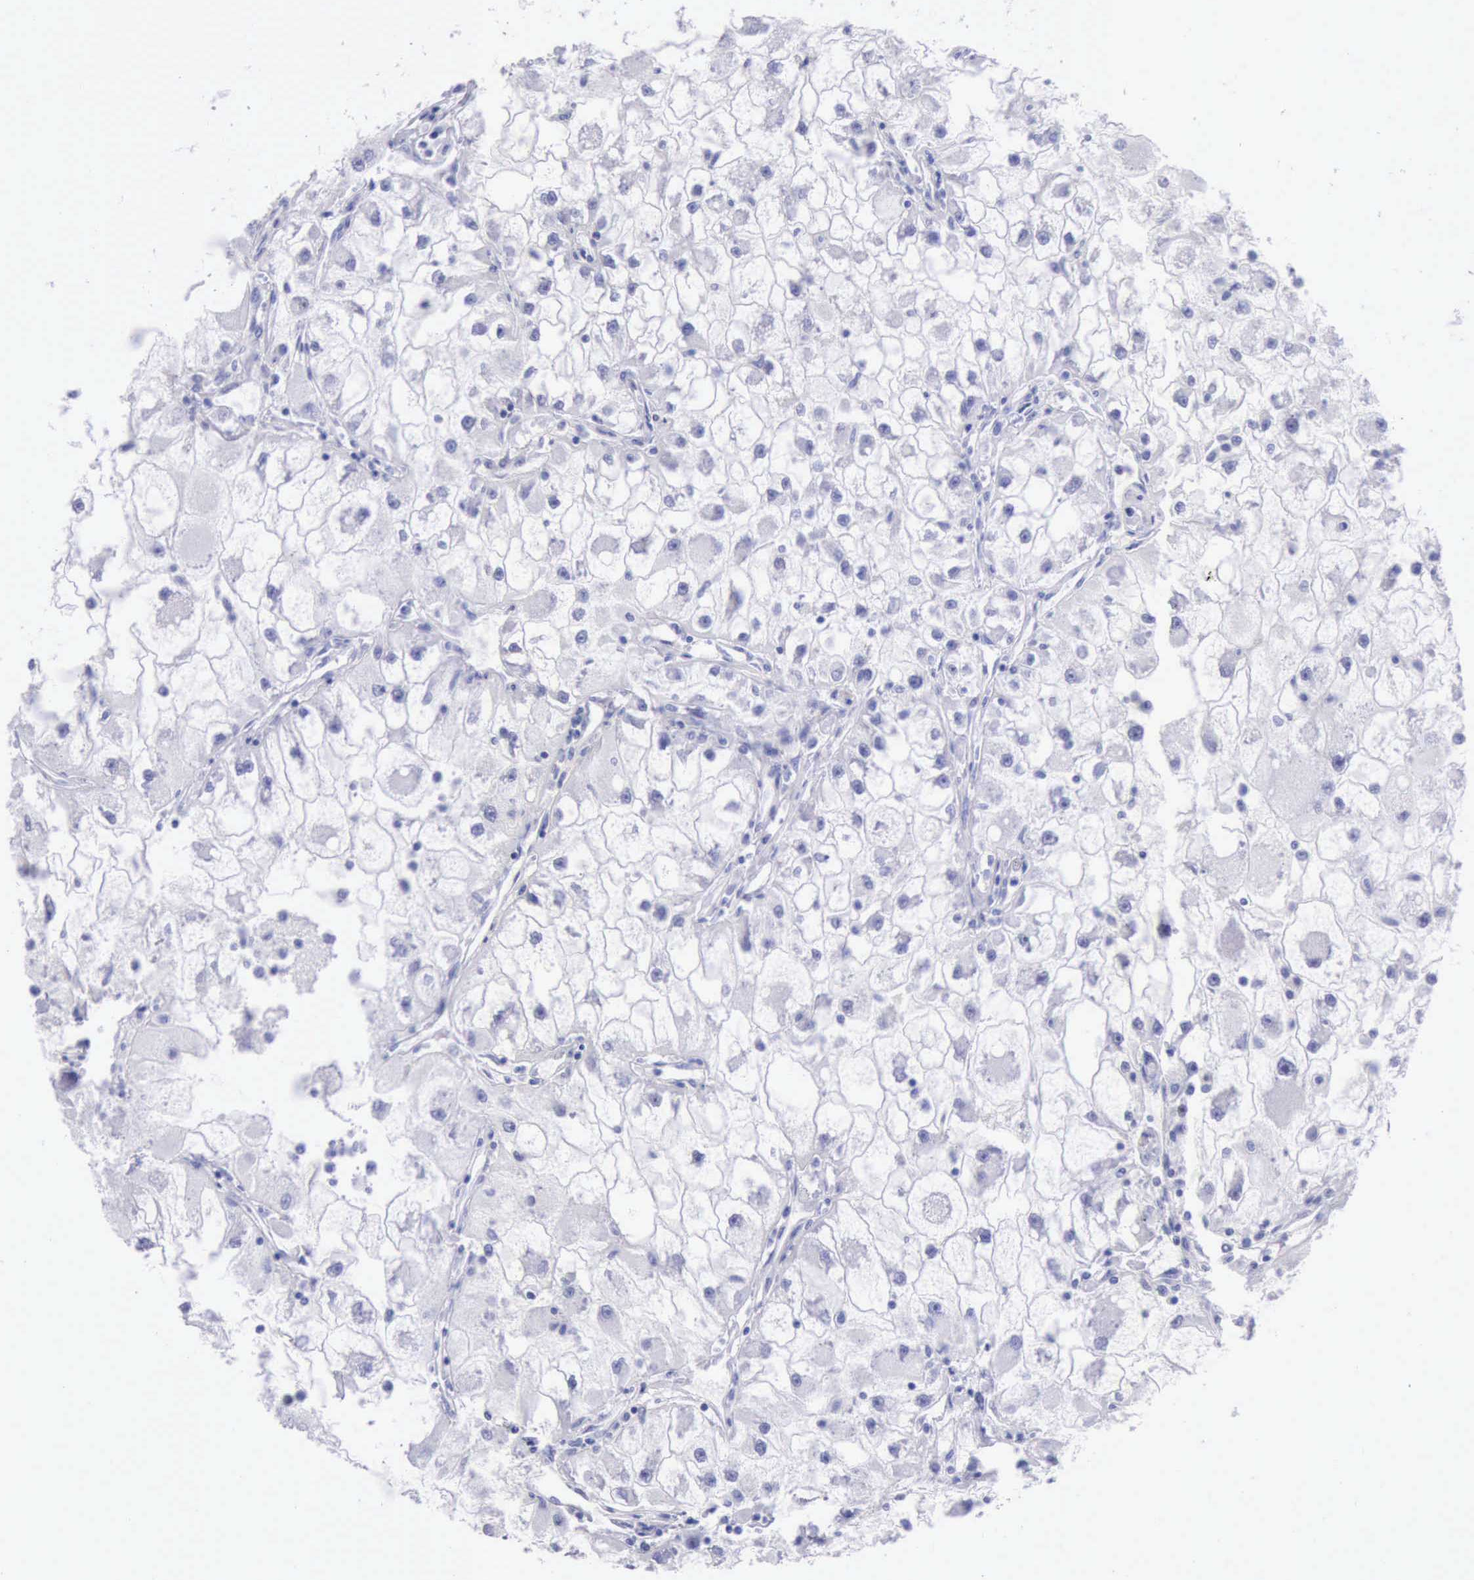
{"staining": {"intensity": "negative", "quantity": "none", "location": "none"}, "tissue": "renal cancer", "cell_type": "Tumor cells", "image_type": "cancer", "snomed": [{"axis": "morphology", "description": "Adenocarcinoma, NOS"}, {"axis": "topography", "description": "Kidney"}], "caption": "Tumor cells are negative for protein expression in human renal cancer (adenocarcinoma).", "gene": "MCM2", "patient": {"sex": "female", "age": 73}}